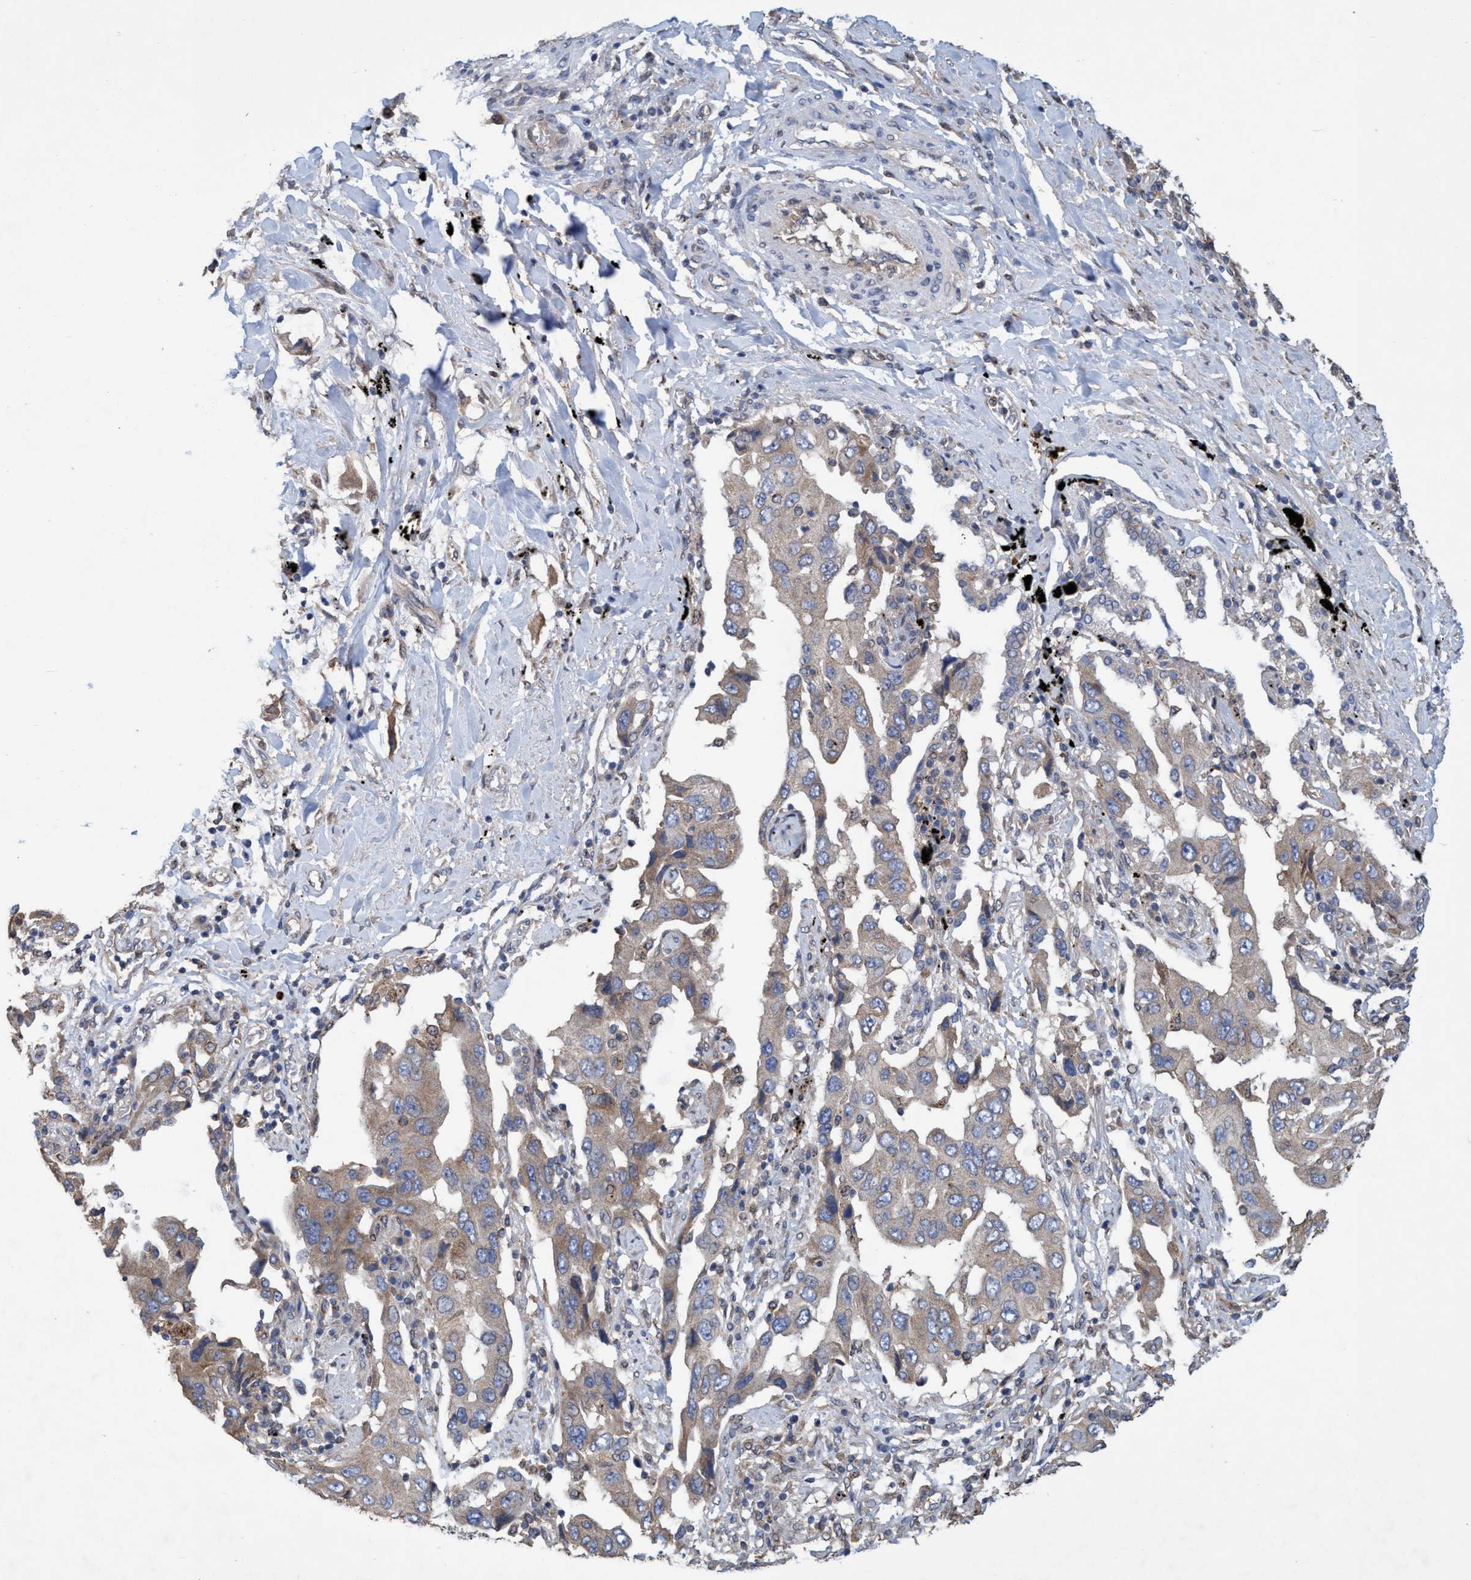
{"staining": {"intensity": "weak", "quantity": "25%-75%", "location": "cytoplasmic/membranous"}, "tissue": "lung cancer", "cell_type": "Tumor cells", "image_type": "cancer", "snomed": [{"axis": "morphology", "description": "Adenocarcinoma, NOS"}, {"axis": "topography", "description": "Lung"}], "caption": "Human lung cancer stained with a brown dye reveals weak cytoplasmic/membranous positive staining in approximately 25%-75% of tumor cells.", "gene": "BICD2", "patient": {"sex": "female", "age": 65}}